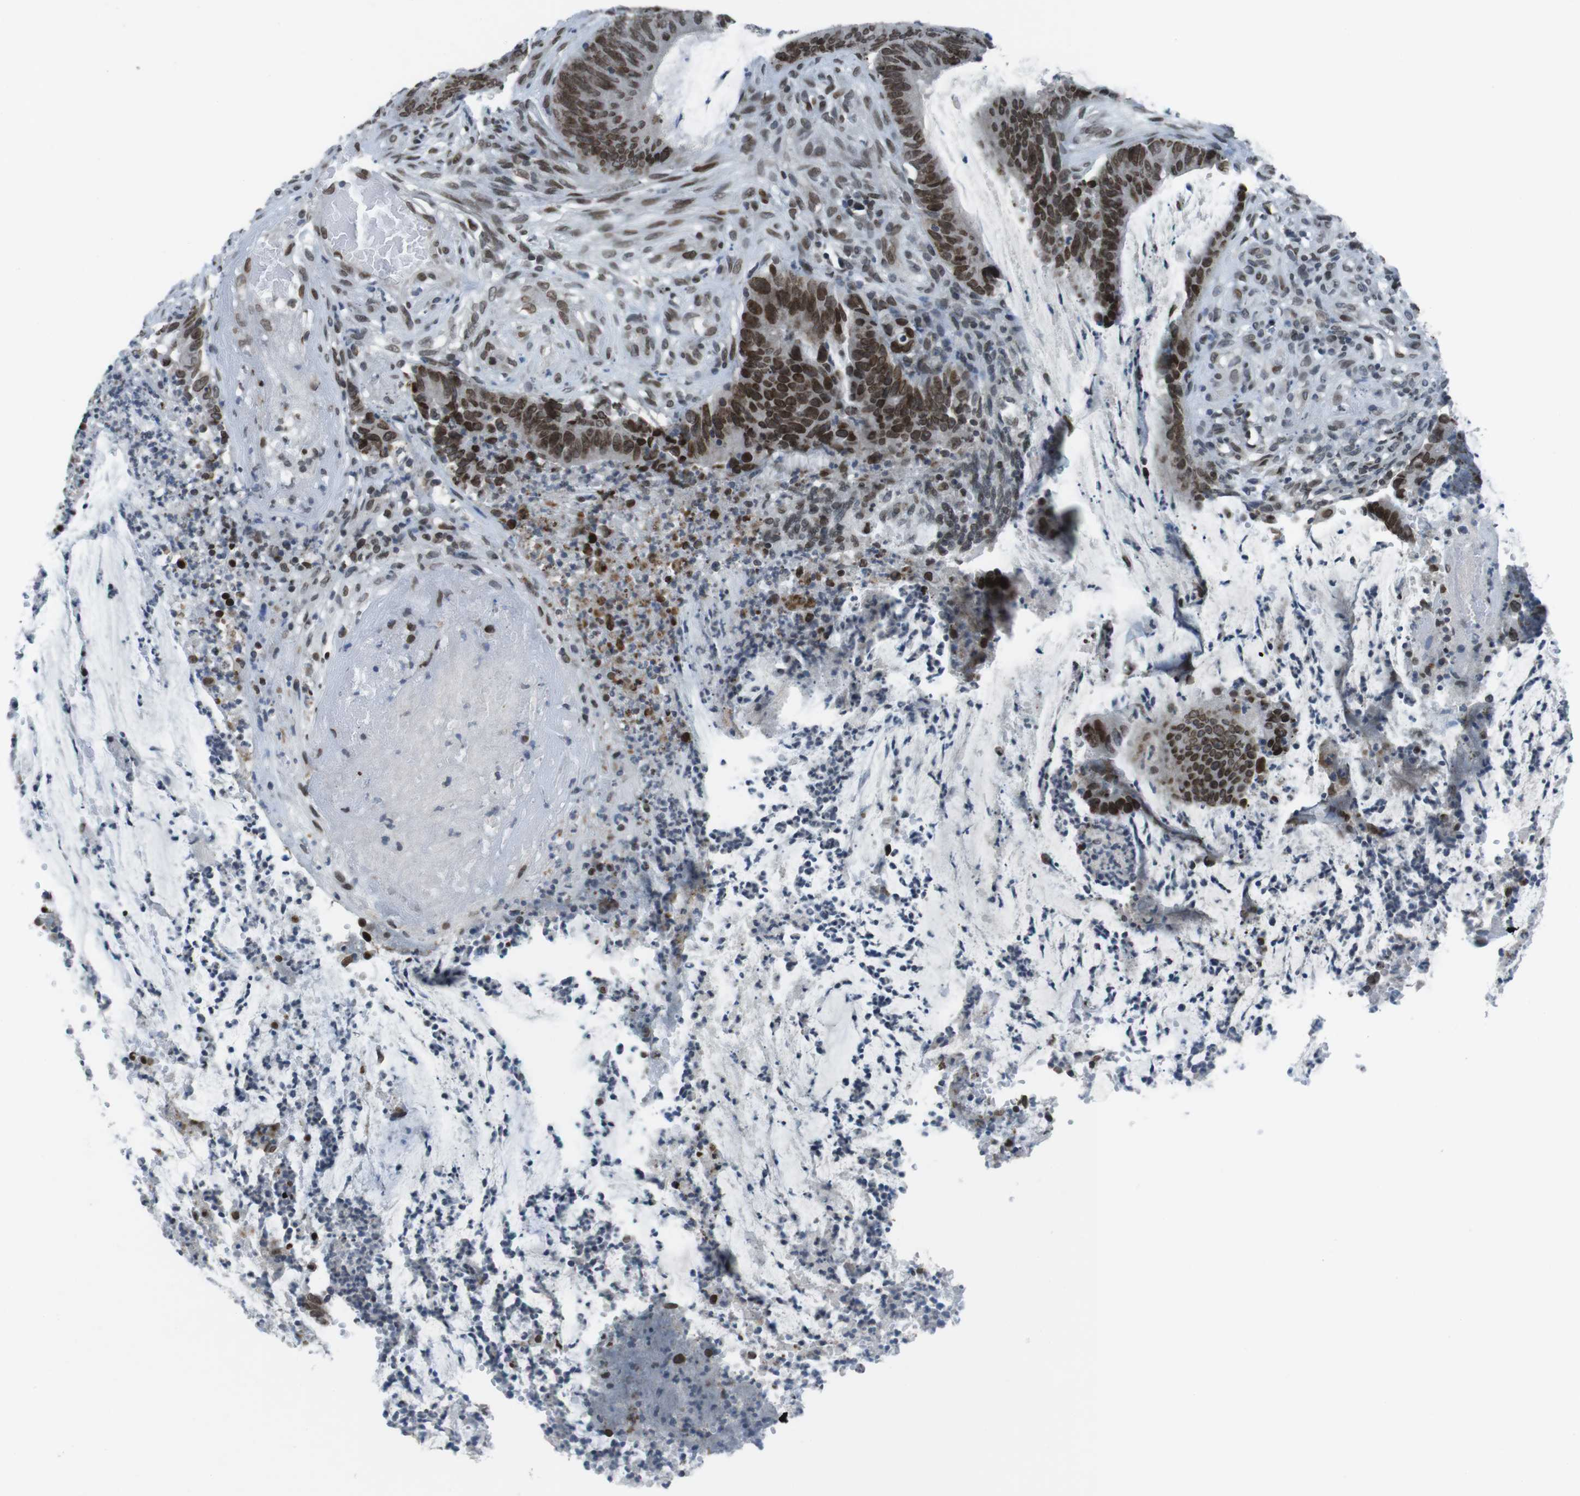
{"staining": {"intensity": "strong", "quantity": ">75%", "location": "nuclear"}, "tissue": "colorectal cancer", "cell_type": "Tumor cells", "image_type": "cancer", "snomed": [{"axis": "morphology", "description": "Adenocarcinoma, NOS"}, {"axis": "topography", "description": "Rectum"}], "caption": "A high-resolution micrograph shows immunohistochemistry staining of colorectal adenocarcinoma, which exhibits strong nuclear positivity in about >75% of tumor cells.", "gene": "MAD1L1", "patient": {"sex": "female", "age": 66}}